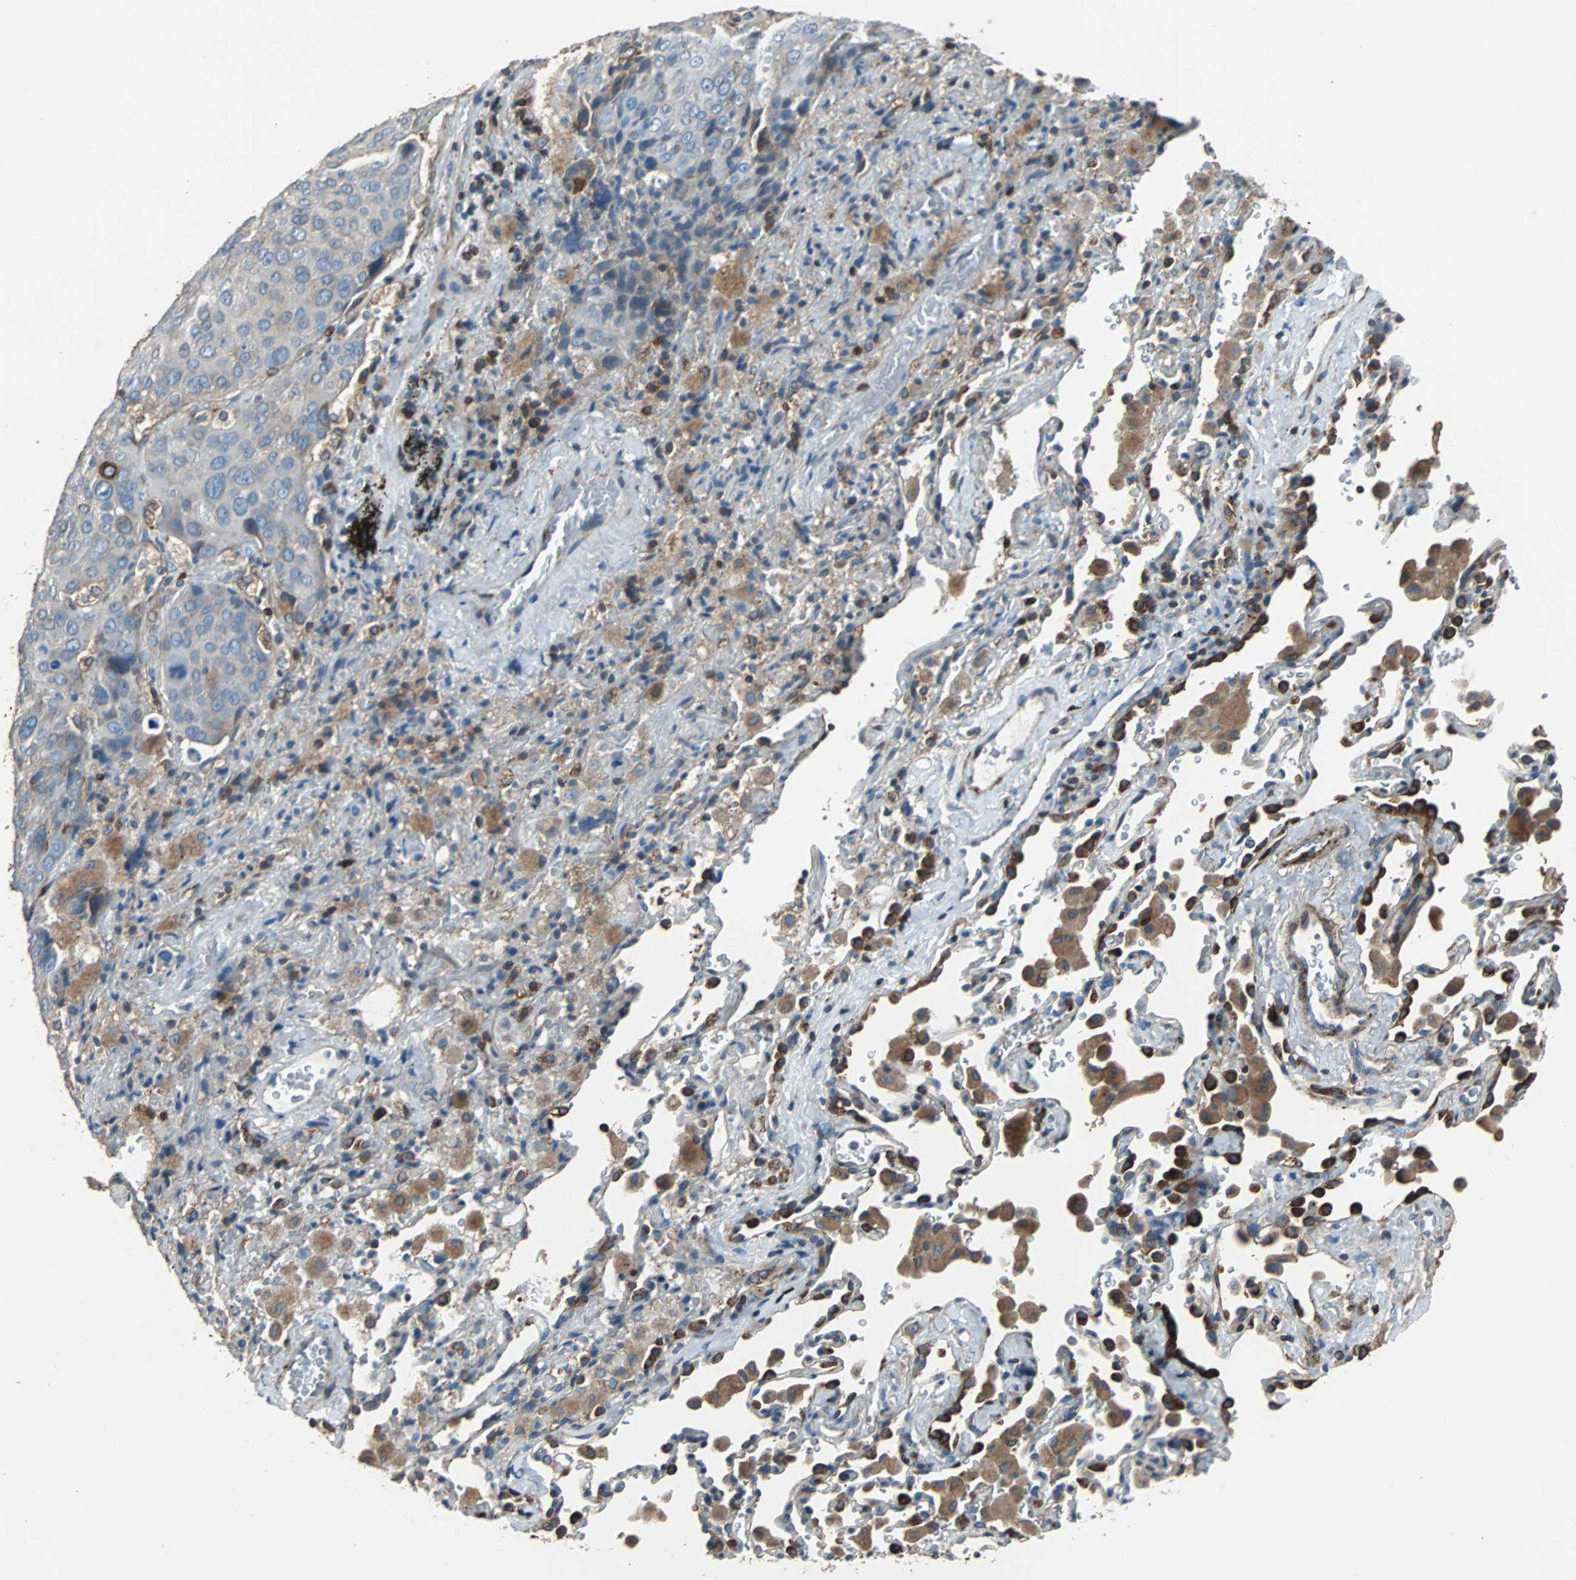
{"staining": {"intensity": "weak", "quantity": "25%-75%", "location": "cytoplasmic/membranous"}, "tissue": "lung cancer", "cell_type": "Tumor cells", "image_type": "cancer", "snomed": [{"axis": "morphology", "description": "Squamous cell carcinoma, NOS"}, {"axis": "topography", "description": "Lung"}], "caption": "A photomicrograph showing weak cytoplasmic/membranous expression in approximately 25%-75% of tumor cells in squamous cell carcinoma (lung), as visualized by brown immunohistochemical staining.", "gene": "PBXIP1", "patient": {"sex": "male", "age": 54}}